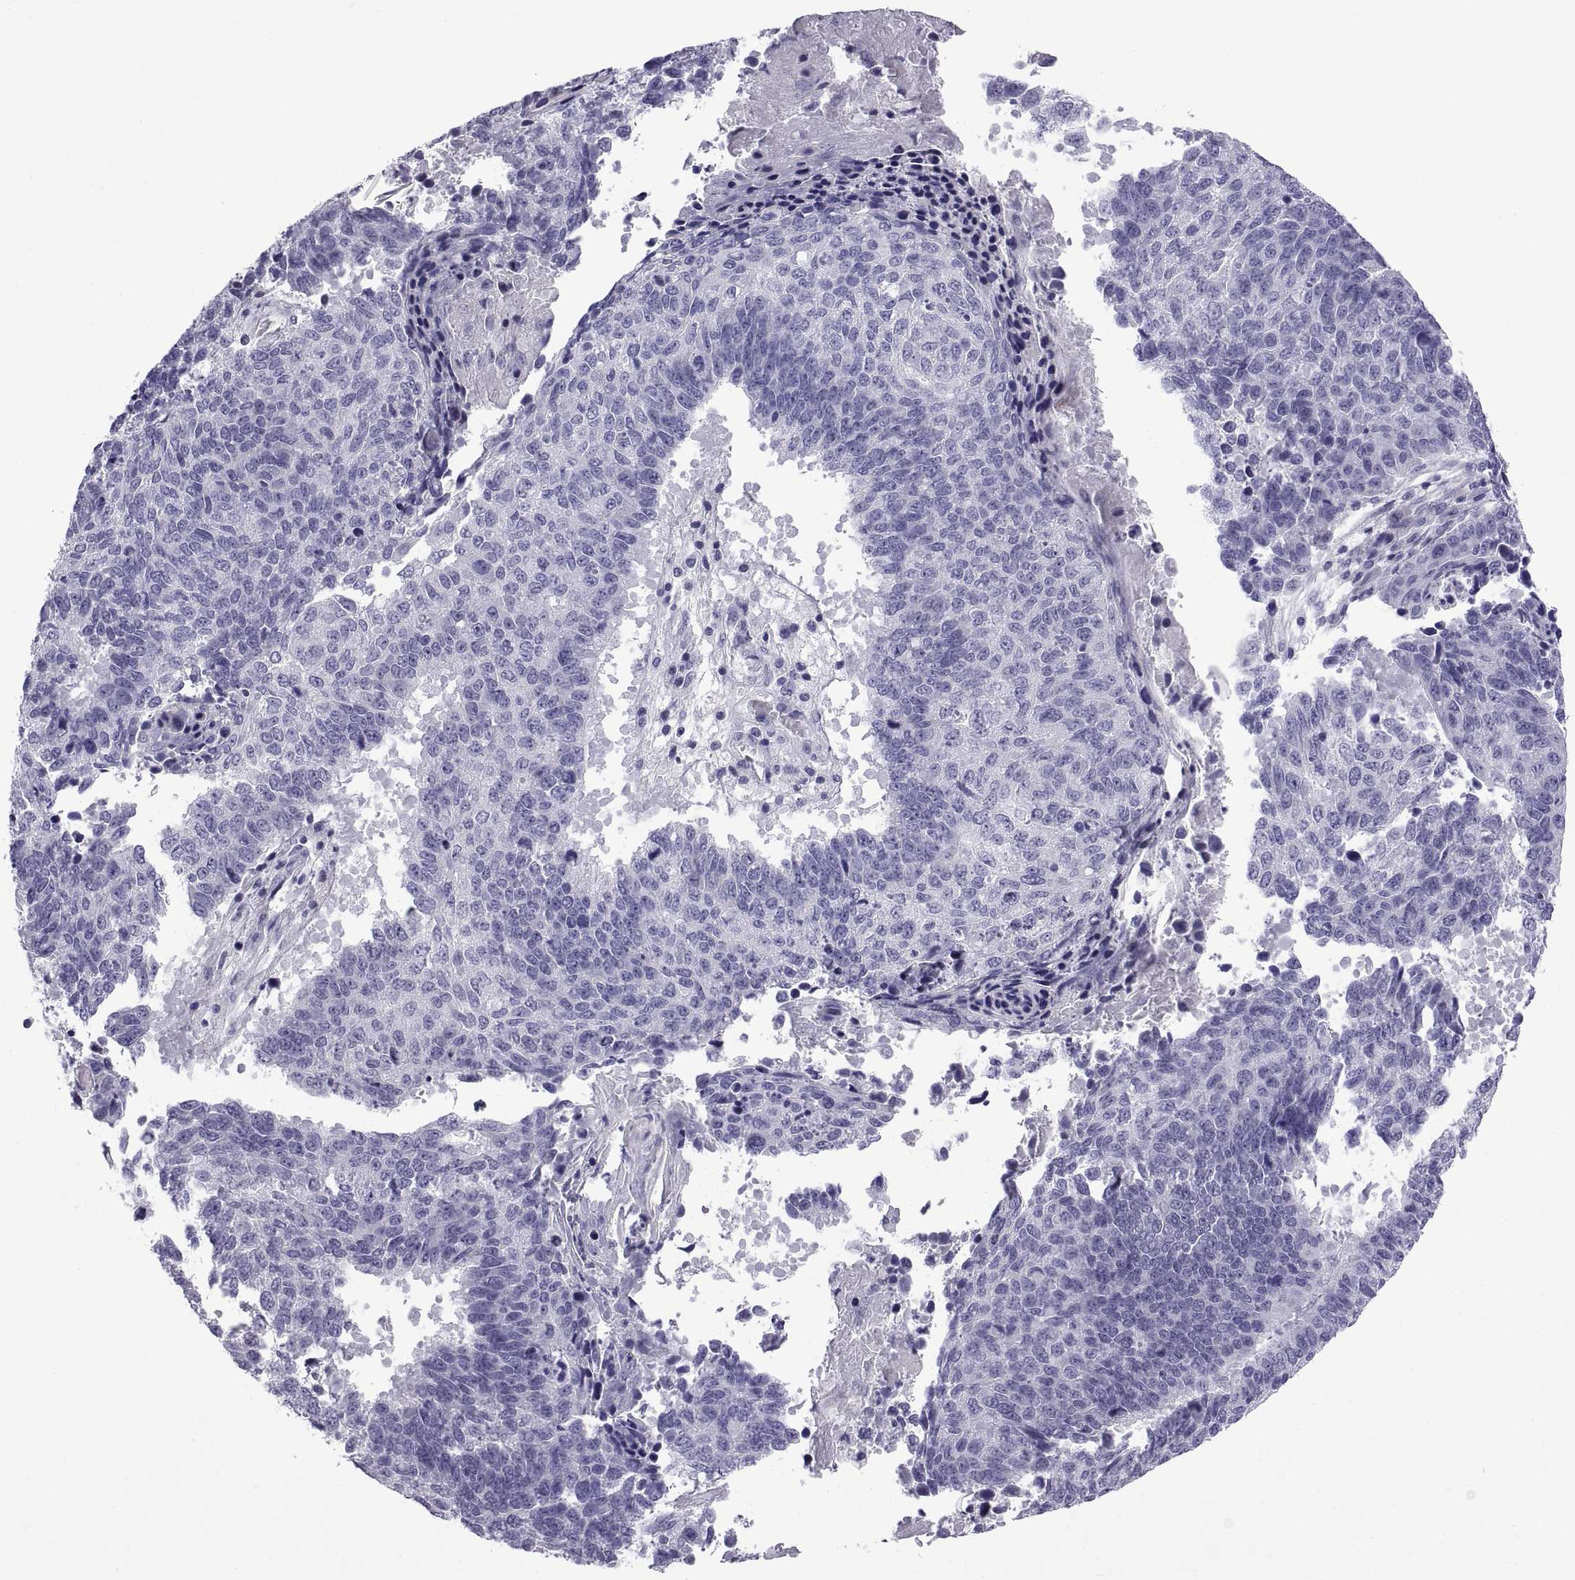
{"staining": {"intensity": "negative", "quantity": "none", "location": "none"}, "tissue": "lung cancer", "cell_type": "Tumor cells", "image_type": "cancer", "snomed": [{"axis": "morphology", "description": "Squamous cell carcinoma, NOS"}, {"axis": "topography", "description": "Lung"}], "caption": "Immunohistochemical staining of human squamous cell carcinoma (lung) displays no significant positivity in tumor cells.", "gene": "SPDYE1", "patient": {"sex": "male", "age": 73}}